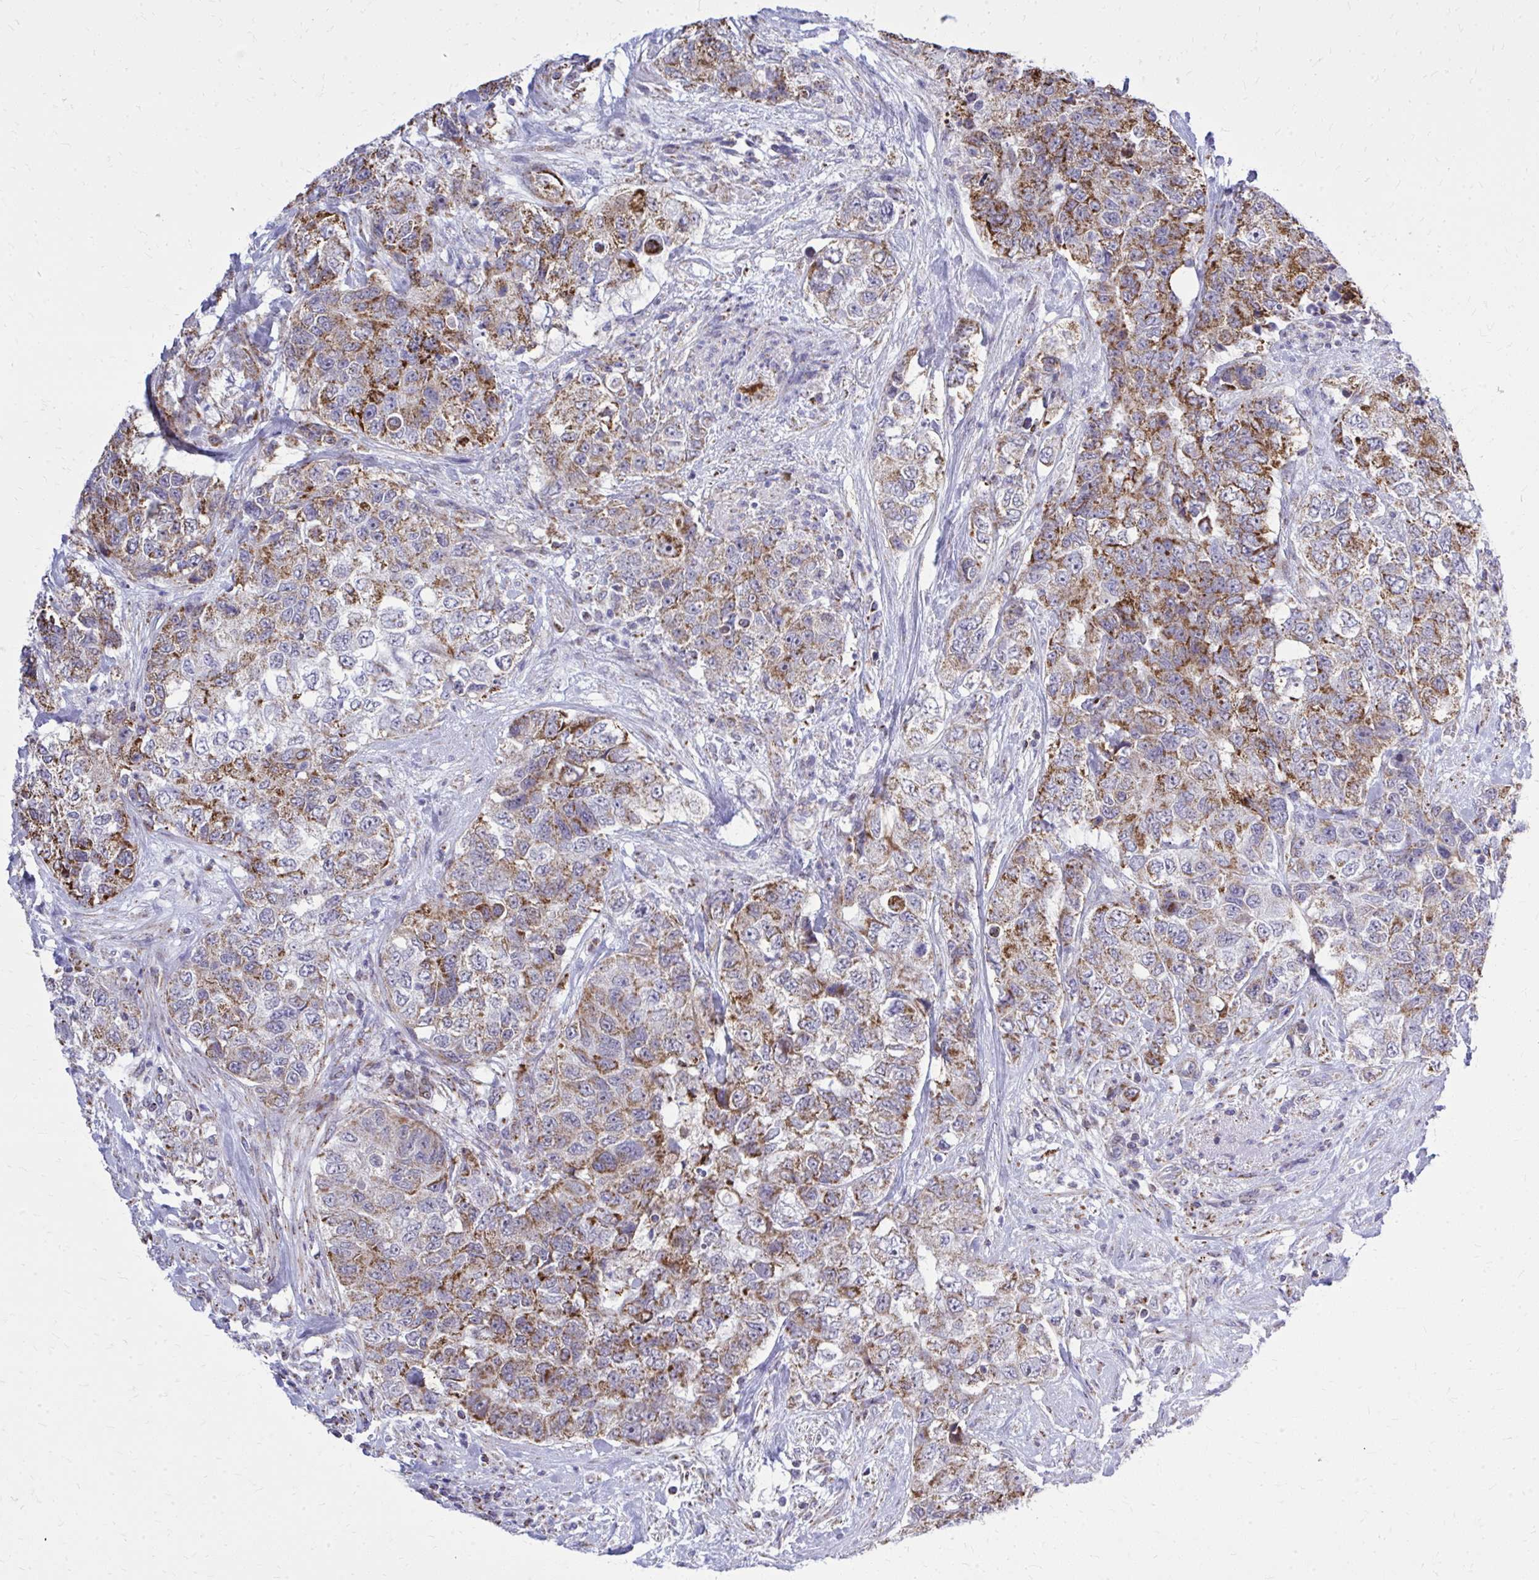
{"staining": {"intensity": "moderate", "quantity": ">75%", "location": "cytoplasmic/membranous"}, "tissue": "urothelial cancer", "cell_type": "Tumor cells", "image_type": "cancer", "snomed": [{"axis": "morphology", "description": "Urothelial carcinoma, High grade"}, {"axis": "topography", "description": "Urinary bladder"}], "caption": "An image of urothelial carcinoma (high-grade) stained for a protein demonstrates moderate cytoplasmic/membranous brown staining in tumor cells.", "gene": "ZNF362", "patient": {"sex": "female", "age": 78}}